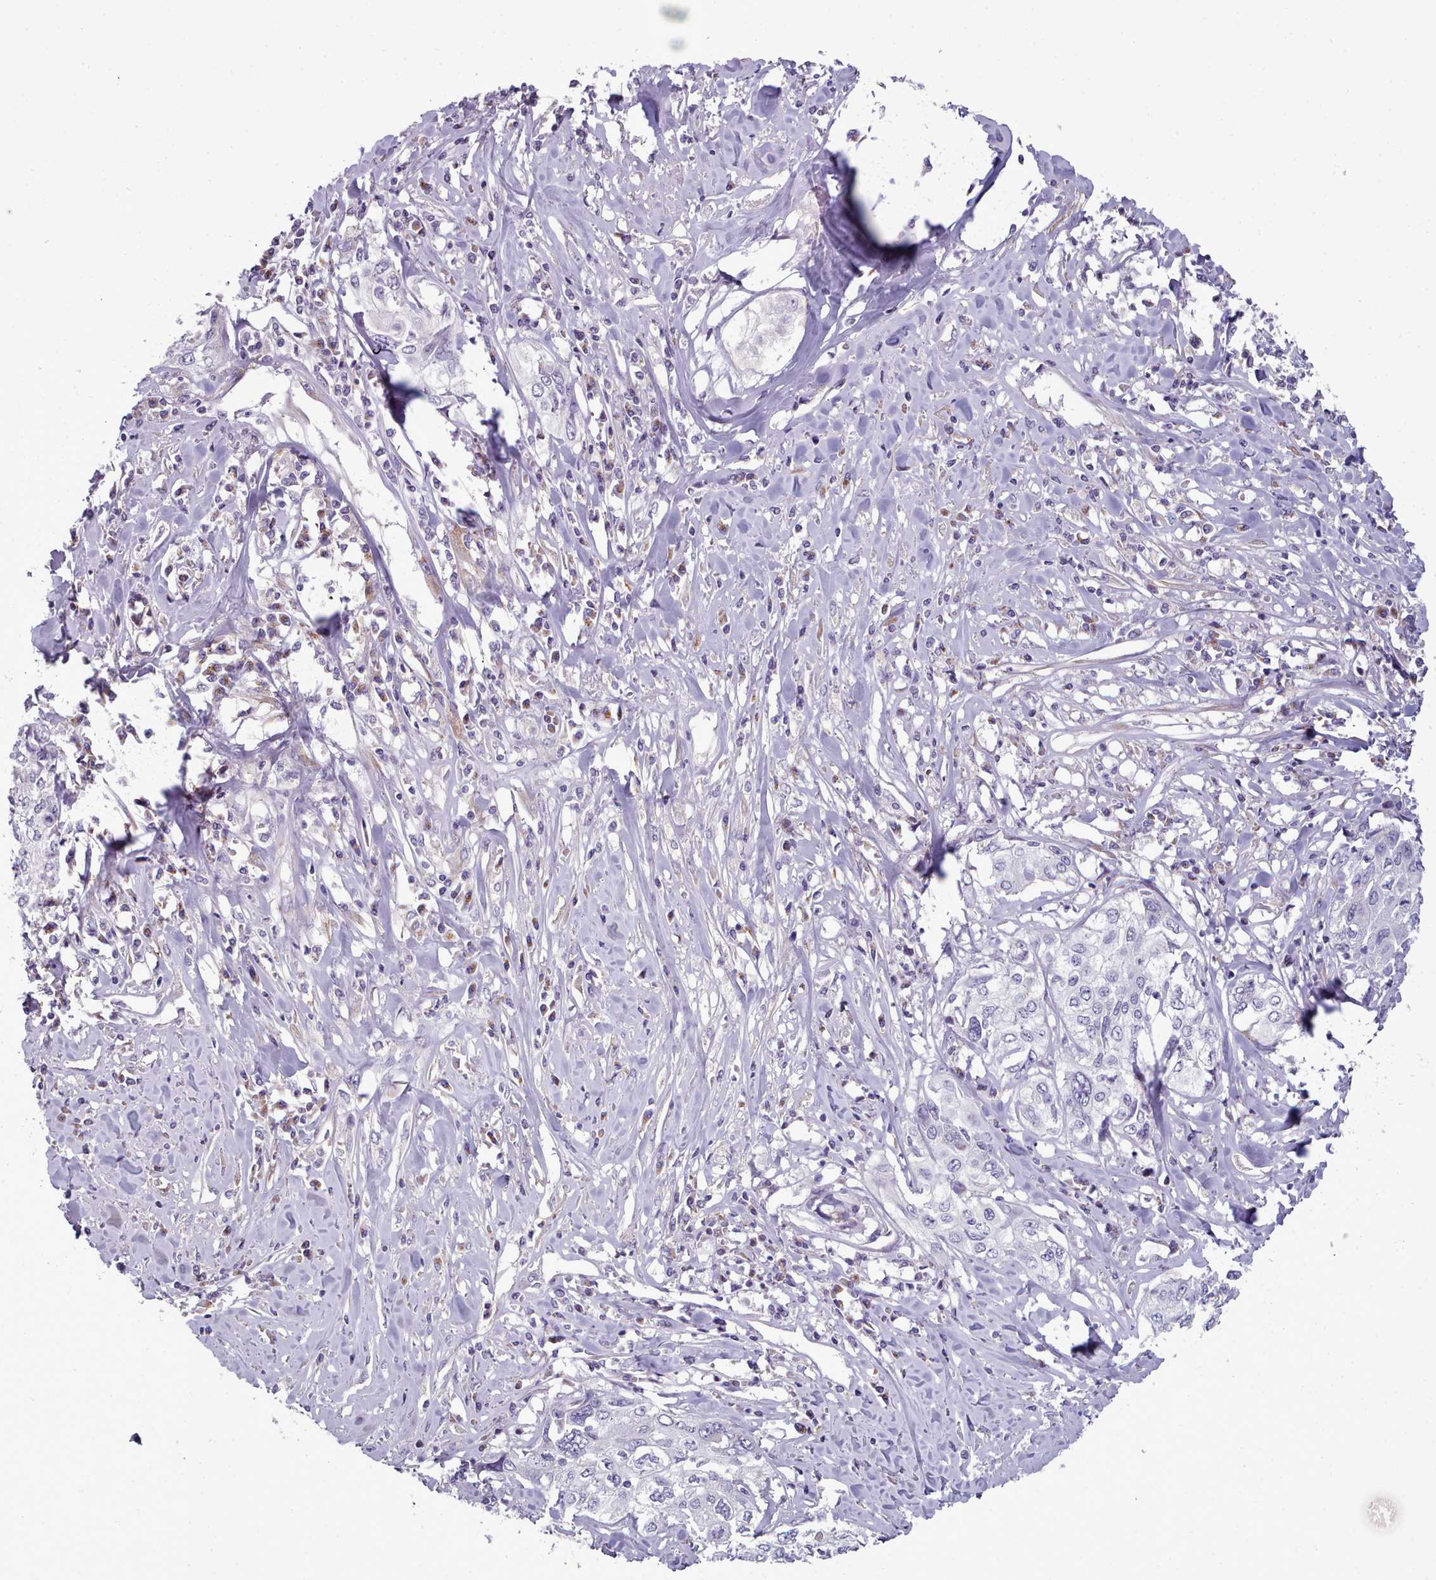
{"staining": {"intensity": "negative", "quantity": "none", "location": "none"}, "tissue": "cervical cancer", "cell_type": "Tumor cells", "image_type": "cancer", "snomed": [{"axis": "morphology", "description": "Squamous cell carcinoma, NOS"}, {"axis": "topography", "description": "Cervix"}], "caption": "DAB (3,3'-diaminobenzidine) immunohistochemical staining of human cervical cancer (squamous cell carcinoma) displays no significant positivity in tumor cells. The staining is performed using DAB (3,3'-diaminobenzidine) brown chromogen with nuclei counter-stained in using hematoxylin.", "gene": "MYRFL", "patient": {"sex": "female", "age": 31}}